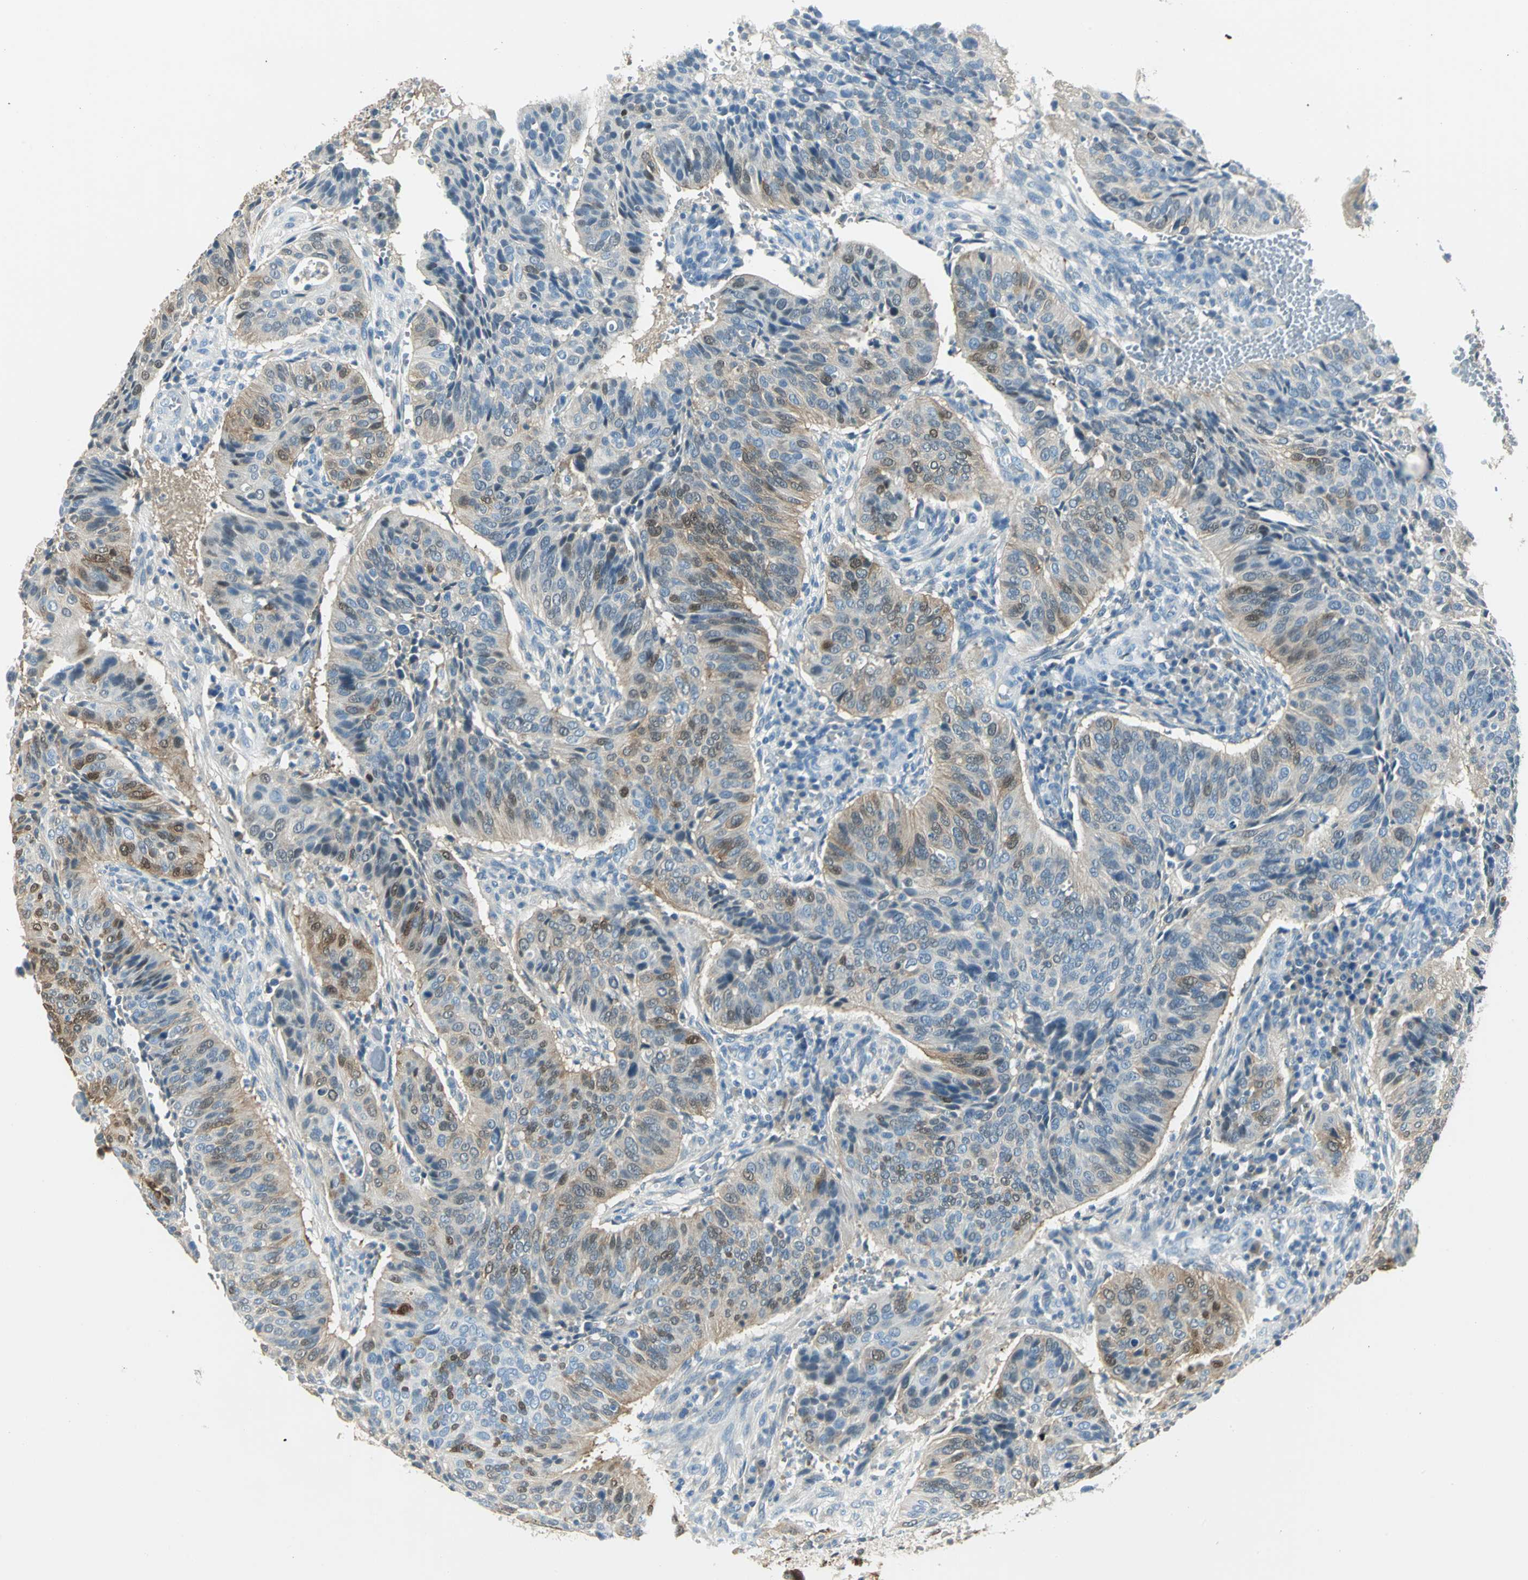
{"staining": {"intensity": "moderate", "quantity": "<25%", "location": "cytoplasmic/membranous,nuclear"}, "tissue": "cervical cancer", "cell_type": "Tumor cells", "image_type": "cancer", "snomed": [{"axis": "morphology", "description": "Squamous cell carcinoma, NOS"}, {"axis": "topography", "description": "Cervix"}], "caption": "About <25% of tumor cells in human cervical cancer (squamous cell carcinoma) exhibit moderate cytoplasmic/membranous and nuclear protein staining as visualized by brown immunohistochemical staining.", "gene": "UCHL1", "patient": {"sex": "female", "age": 39}}